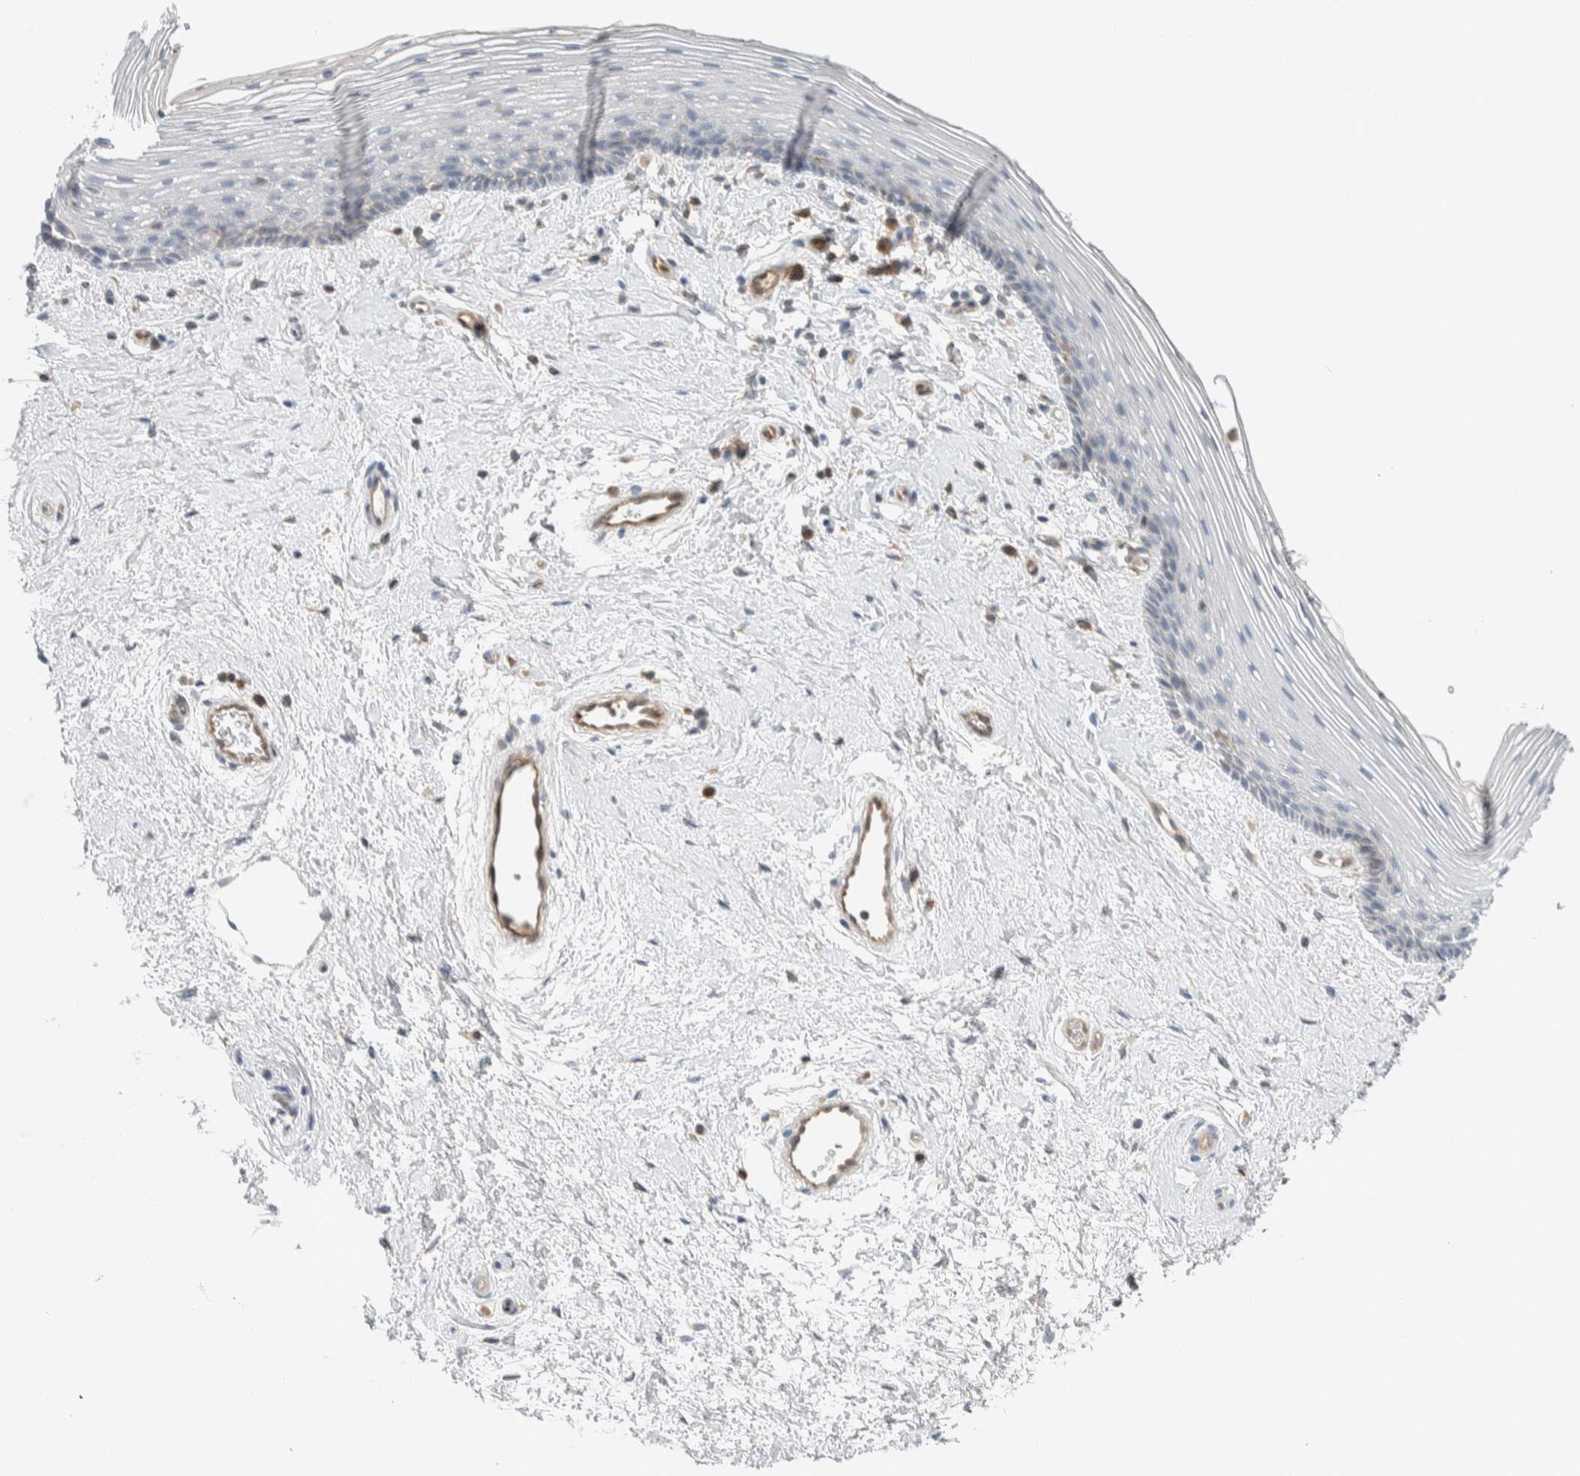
{"staining": {"intensity": "weak", "quantity": "<25%", "location": "cytoplasmic/membranous"}, "tissue": "vagina", "cell_type": "Squamous epithelial cells", "image_type": "normal", "snomed": [{"axis": "morphology", "description": "Normal tissue, NOS"}, {"axis": "topography", "description": "Vagina"}], "caption": "This photomicrograph is of normal vagina stained with immunohistochemistry (IHC) to label a protein in brown with the nuclei are counter-stained blue. There is no staining in squamous epithelial cells. Nuclei are stained in blue.", "gene": "NFKB2", "patient": {"sex": "female", "age": 46}}